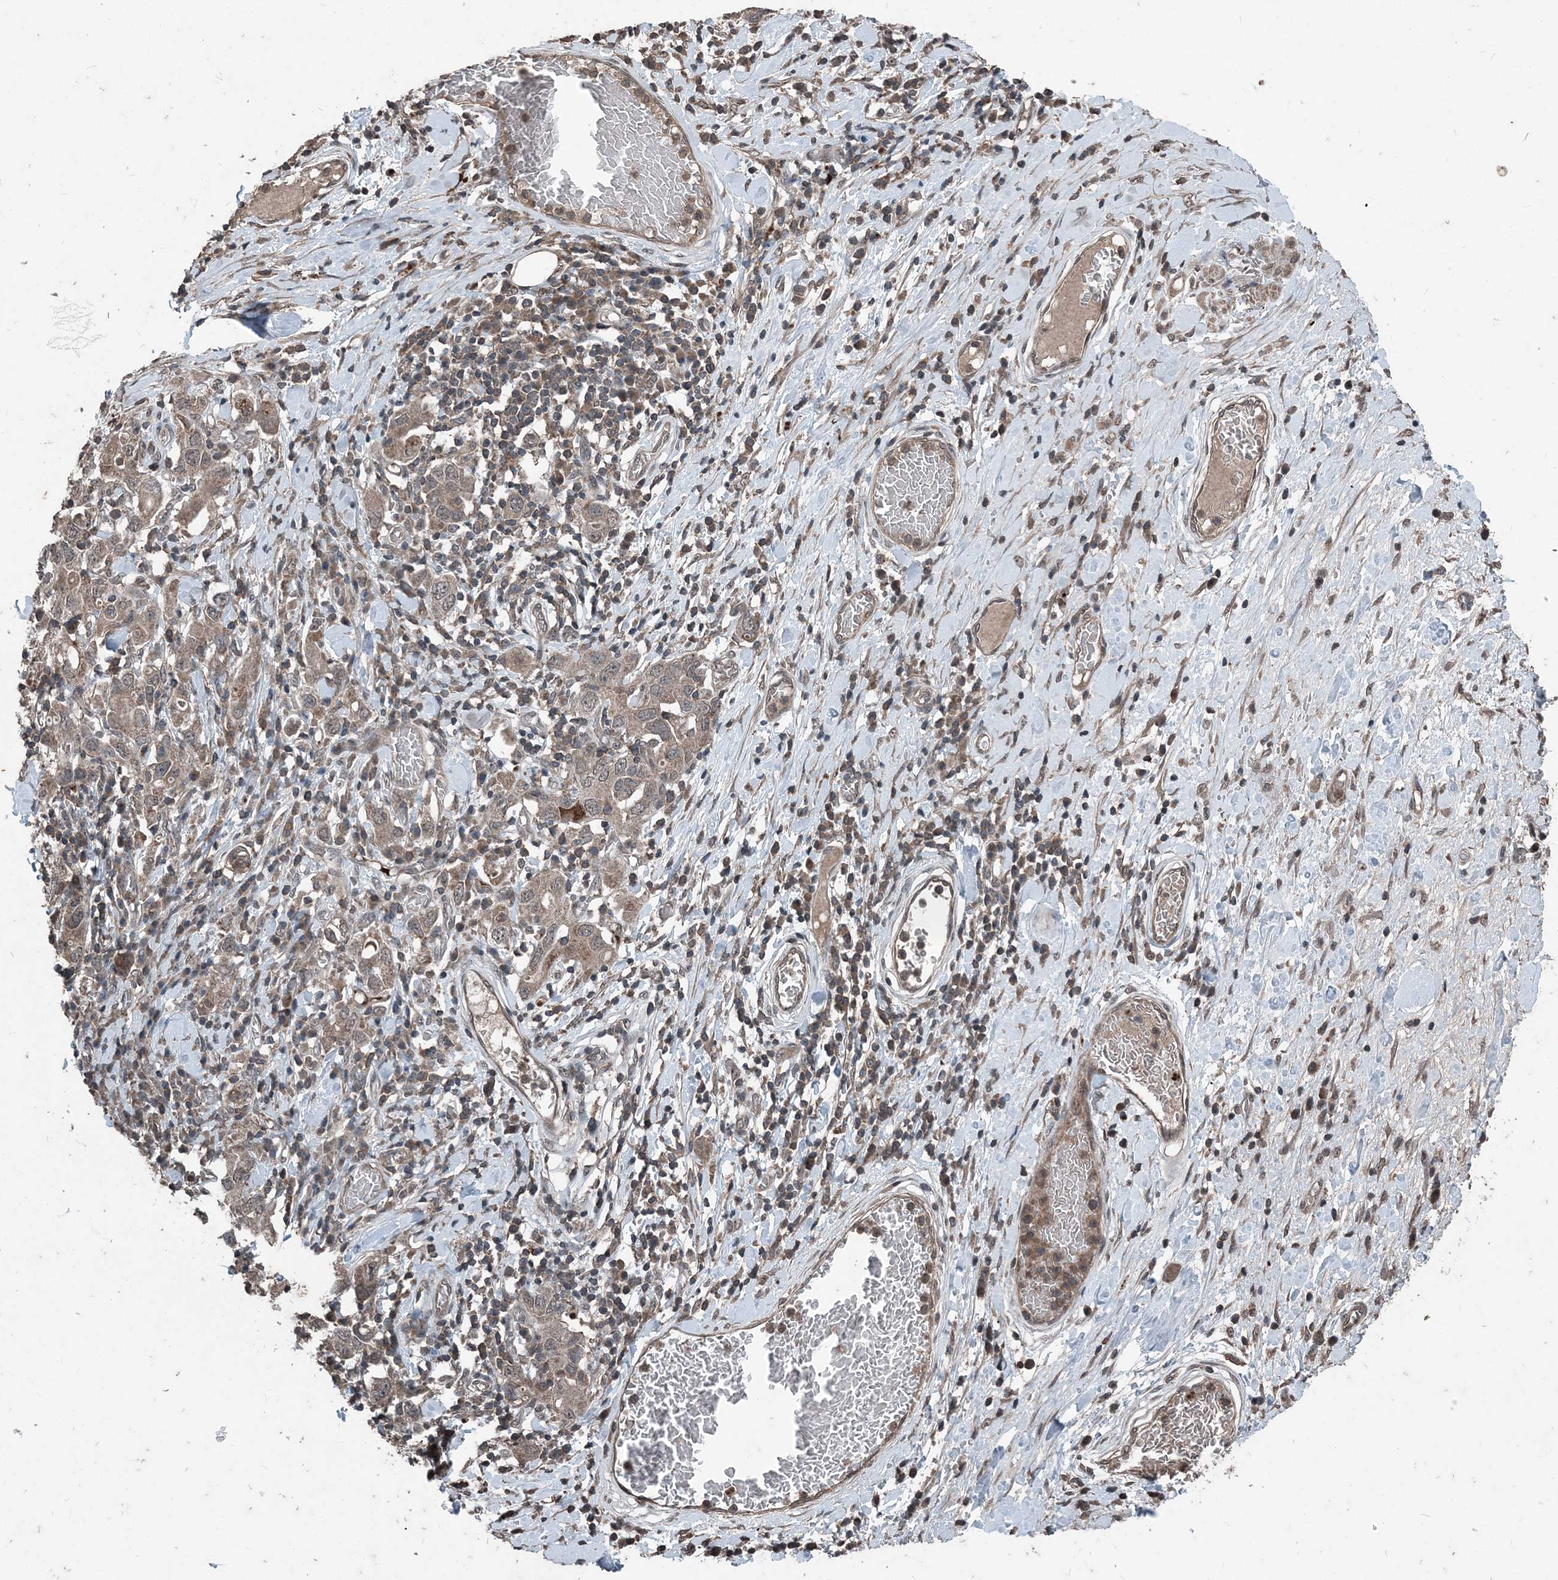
{"staining": {"intensity": "weak", "quantity": "25%-75%", "location": "cytoplasmic/membranous"}, "tissue": "stomach cancer", "cell_type": "Tumor cells", "image_type": "cancer", "snomed": [{"axis": "morphology", "description": "Adenocarcinoma, NOS"}, {"axis": "topography", "description": "Stomach, upper"}], "caption": "Approximately 25%-75% of tumor cells in human stomach cancer (adenocarcinoma) display weak cytoplasmic/membranous protein positivity as visualized by brown immunohistochemical staining.", "gene": "CFL1", "patient": {"sex": "male", "age": 62}}